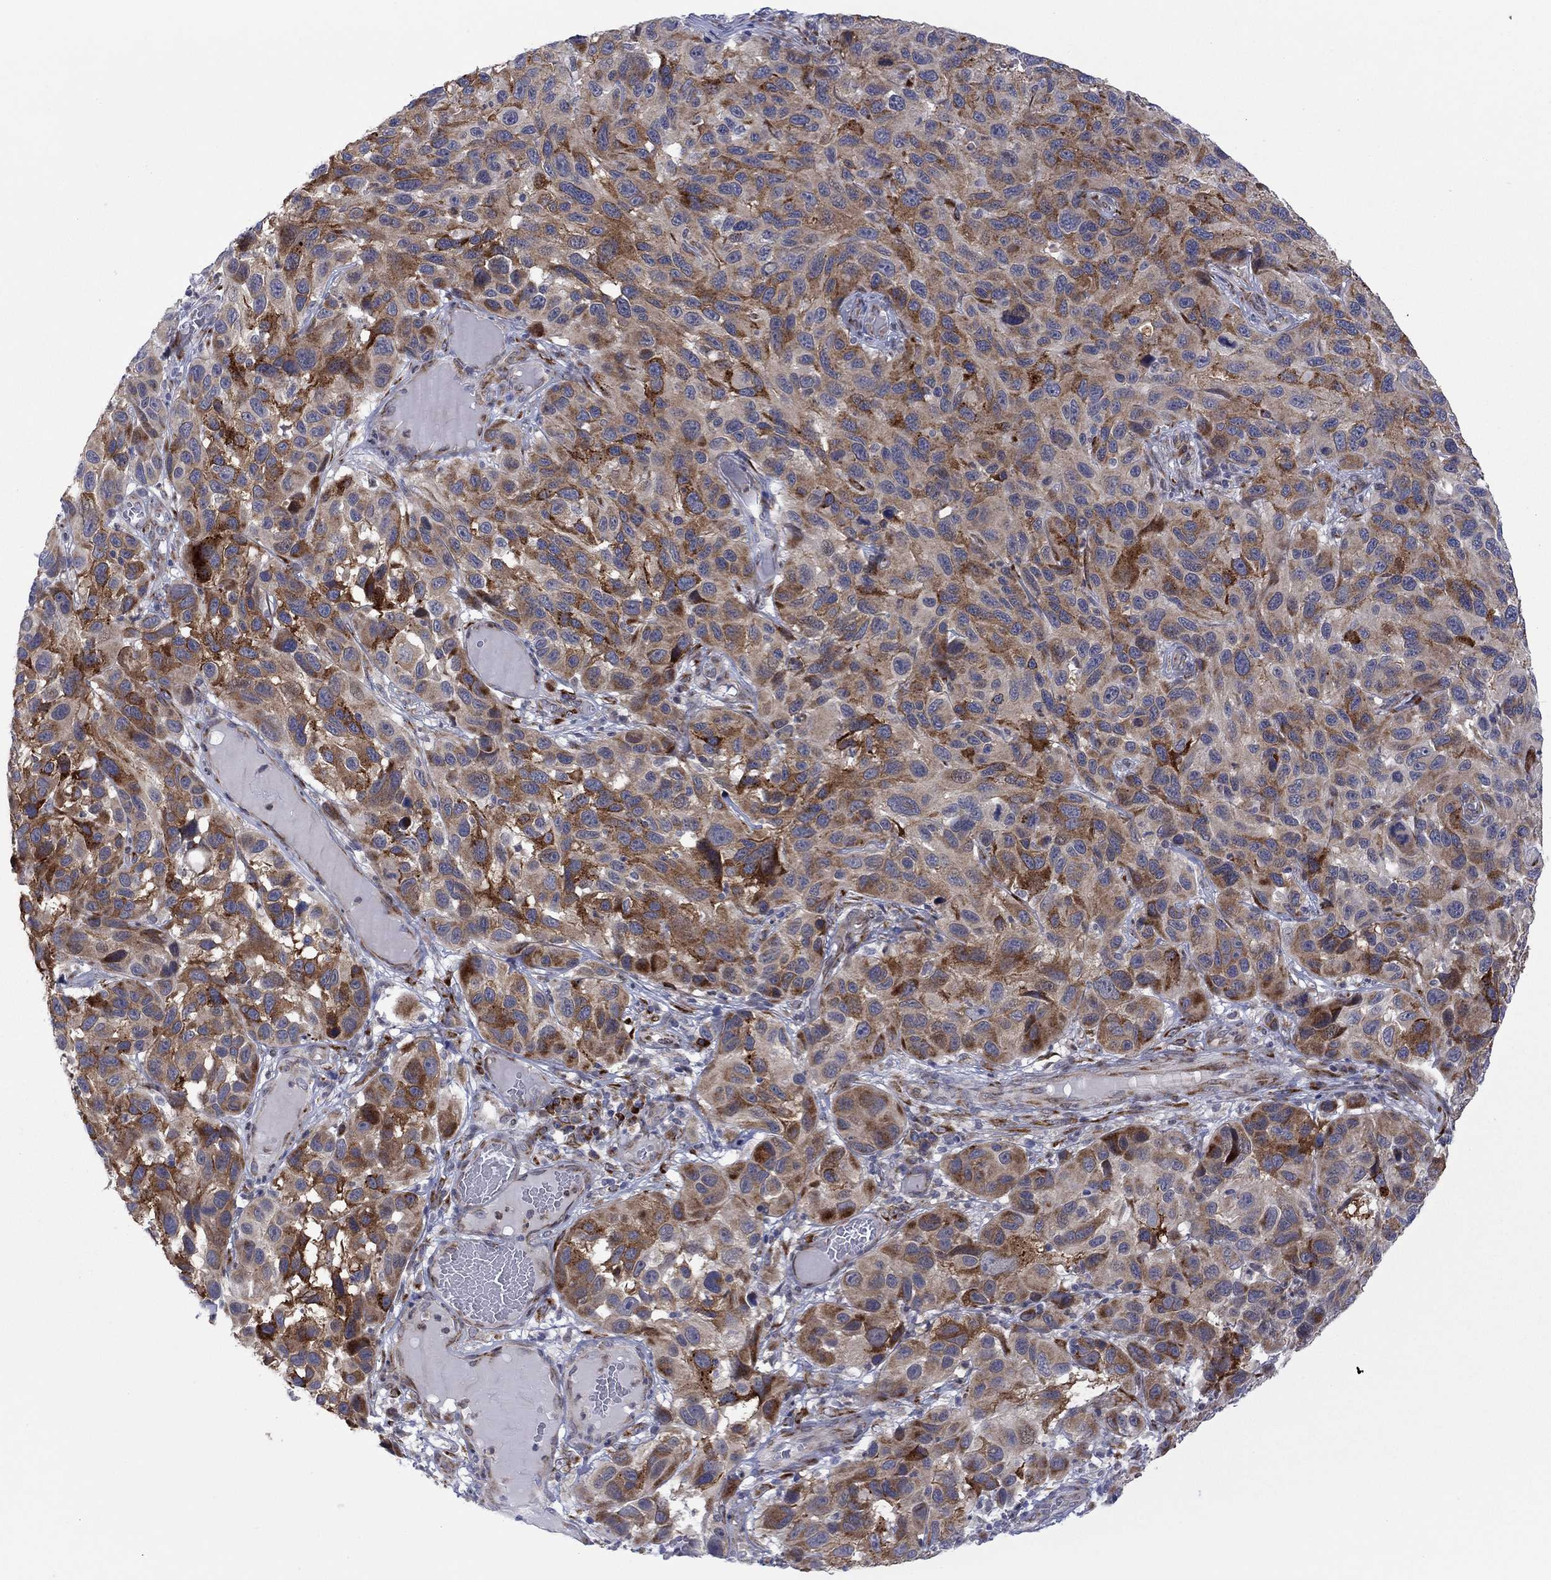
{"staining": {"intensity": "strong", "quantity": ">75%", "location": "cytoplasmic/membranous"}, "tissue": "melanoma", "cell_type": "Tumor cells", "image_type": "cancer", "snomed": [{"axis": "morphology", "description": "Malignant melanoma, NOS"}, {"axis": "topography", "description": "Skin"}], "caption": "Human melanoma stained with a protein marker exhibits strong staining in tumor cells.", "gene": "TTC21B", "patient": {"sex": "male", "age": 53}}